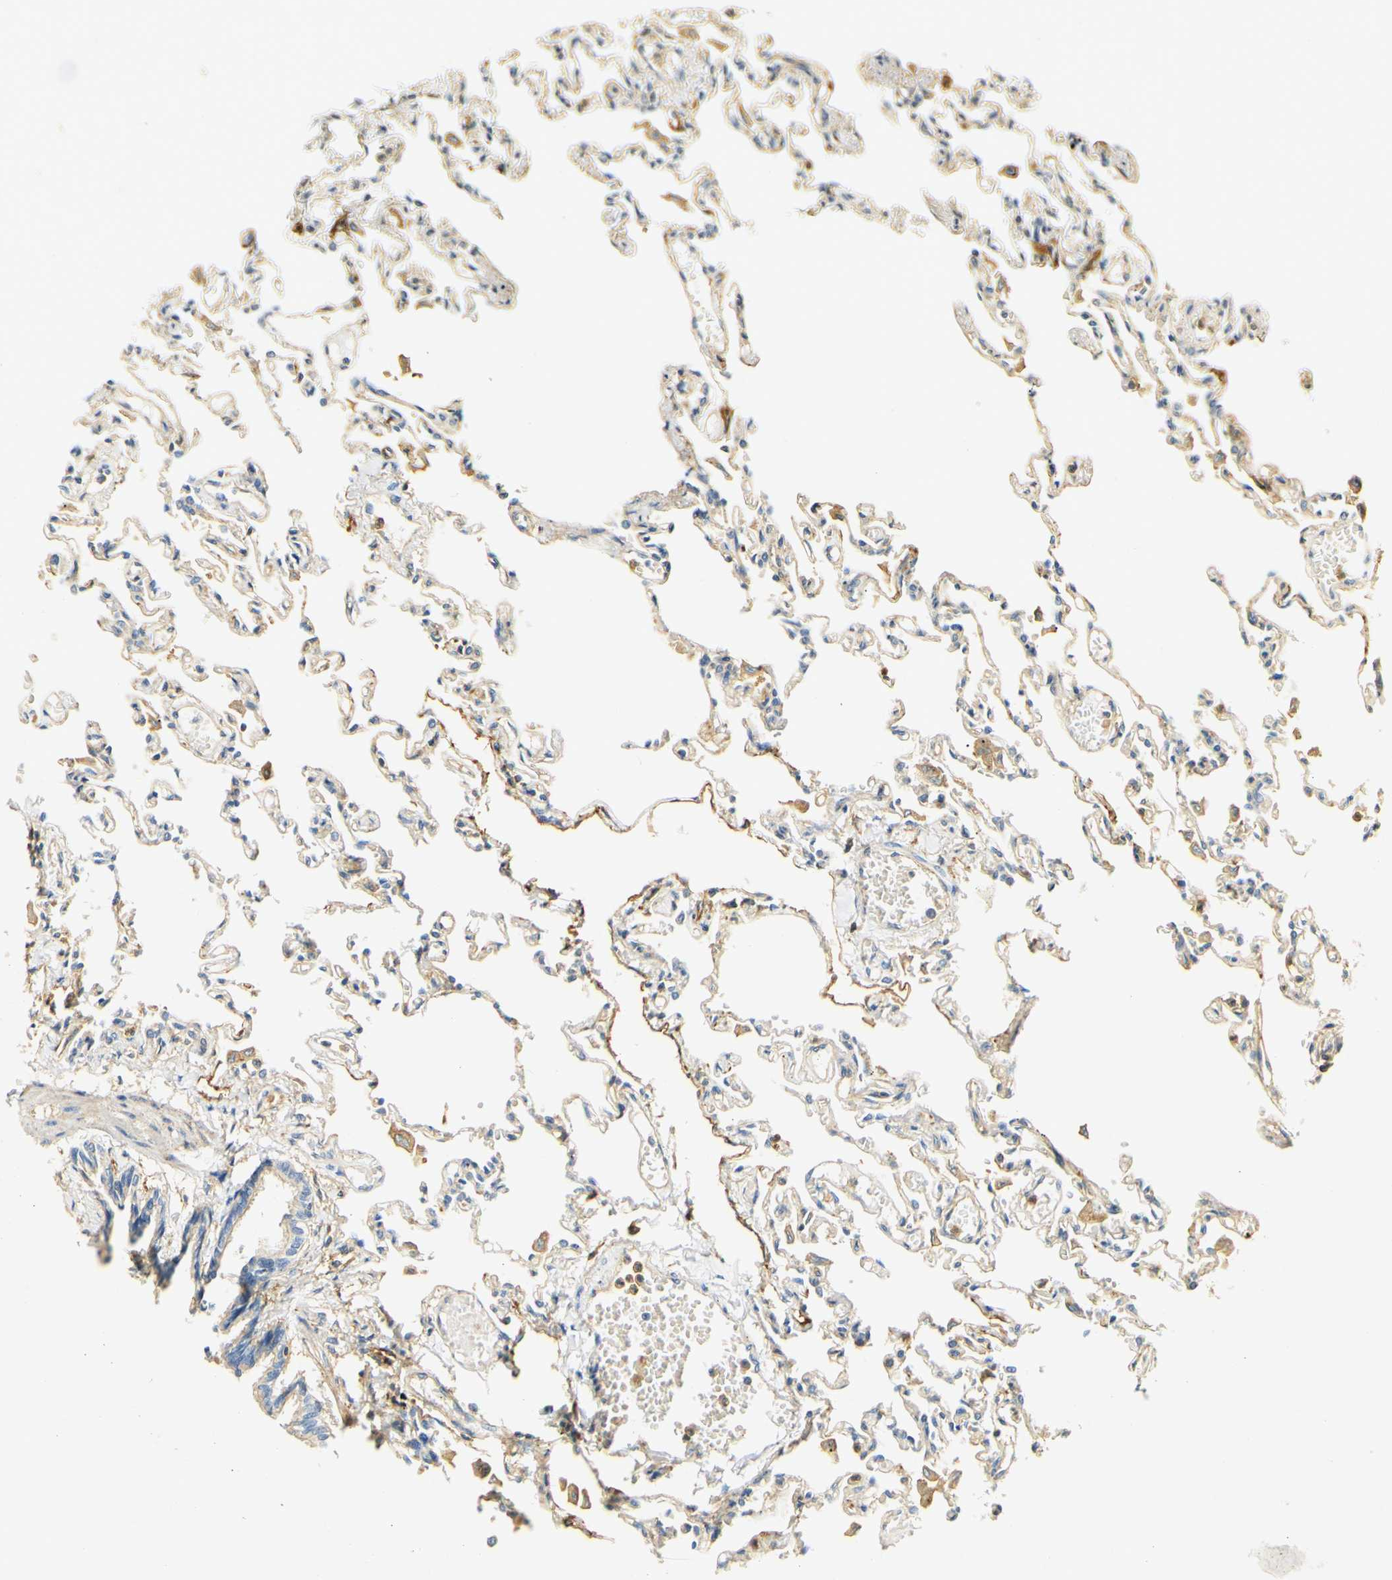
{"staining": {"intensity": "weak", "quantity": "25%-75%", "location": "cytoplasmic/membranous"}, "tissue": "lung", "cell_type": "Alveolar cells", "image_type": "normal", "snomed": [{"axis": "morphology", "description": "Normal tissue, NOS"}, {"axis": "topography", "description": "Lung"}], "caption": "An image of lung stained for a protein exhibits weak cytoplasmic/membranous brown staining in alveolar cells.", "gene": "PCDH7", "patient": {"sex": "male", "age": 21}}